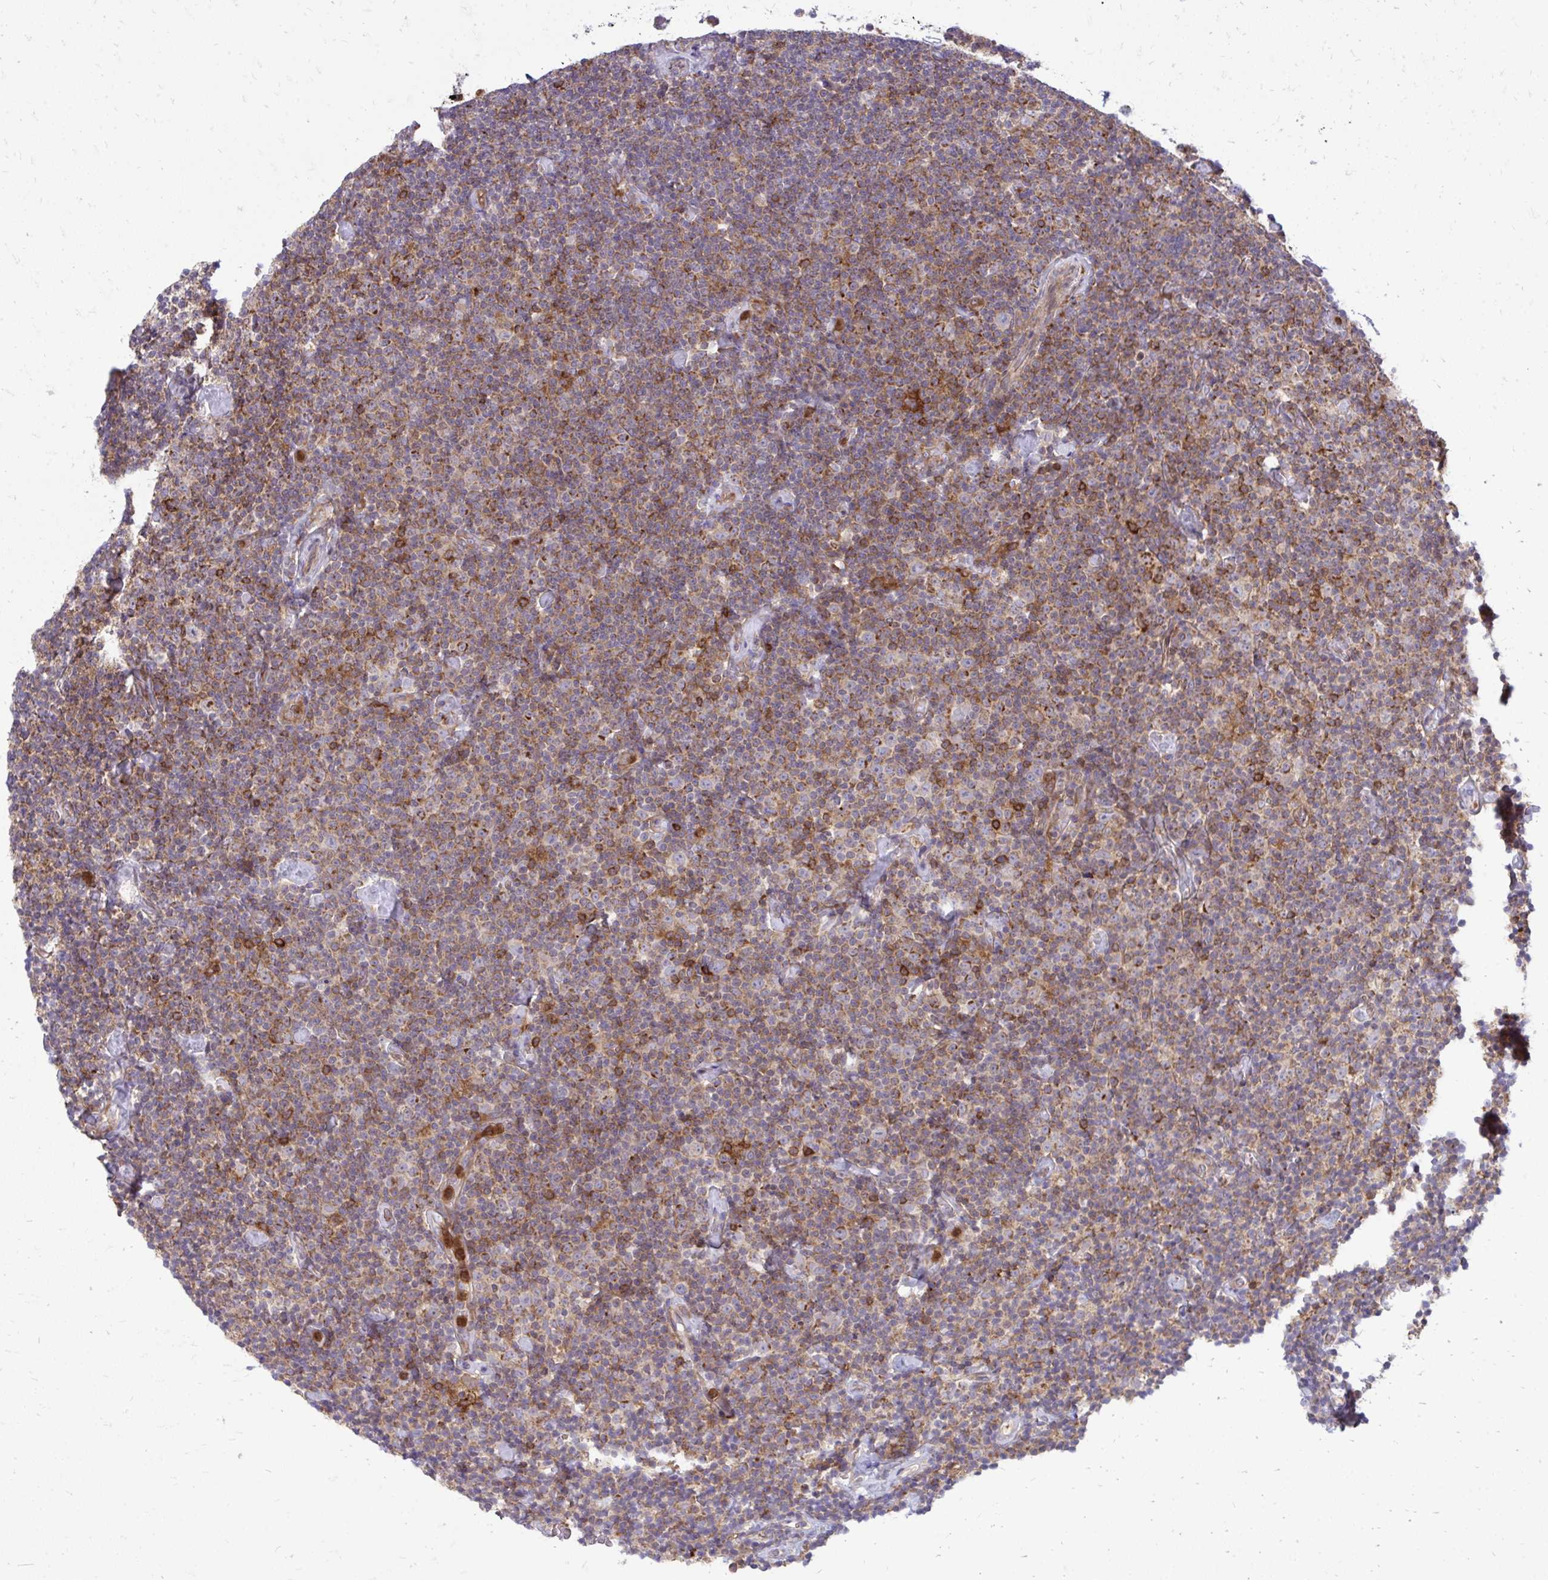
{"staining": {"intensity": "moderate", "quantity": "25%-75%", "location": "cytoplasmic/membranous"}, "tissue": "lymphoma", "cell_type": "Tumor cells", "image_type": "cancer", "snomed": [{"axis": "morphology", "description": "Malignant lymphoma, non-Hodgkin's type, Low grade"}, {"axis": "topography", "description": "Lymph node"}], "caption": "Protein expression analysis of low-grade malignant lymphoma, non-Hodgkin's type demonstrates moderate cytoplasmic/membranous staining in about 25%-75% of tumor cells.", "gene": "ASAP1", "patient": {"sex": "male", "age": 81}}